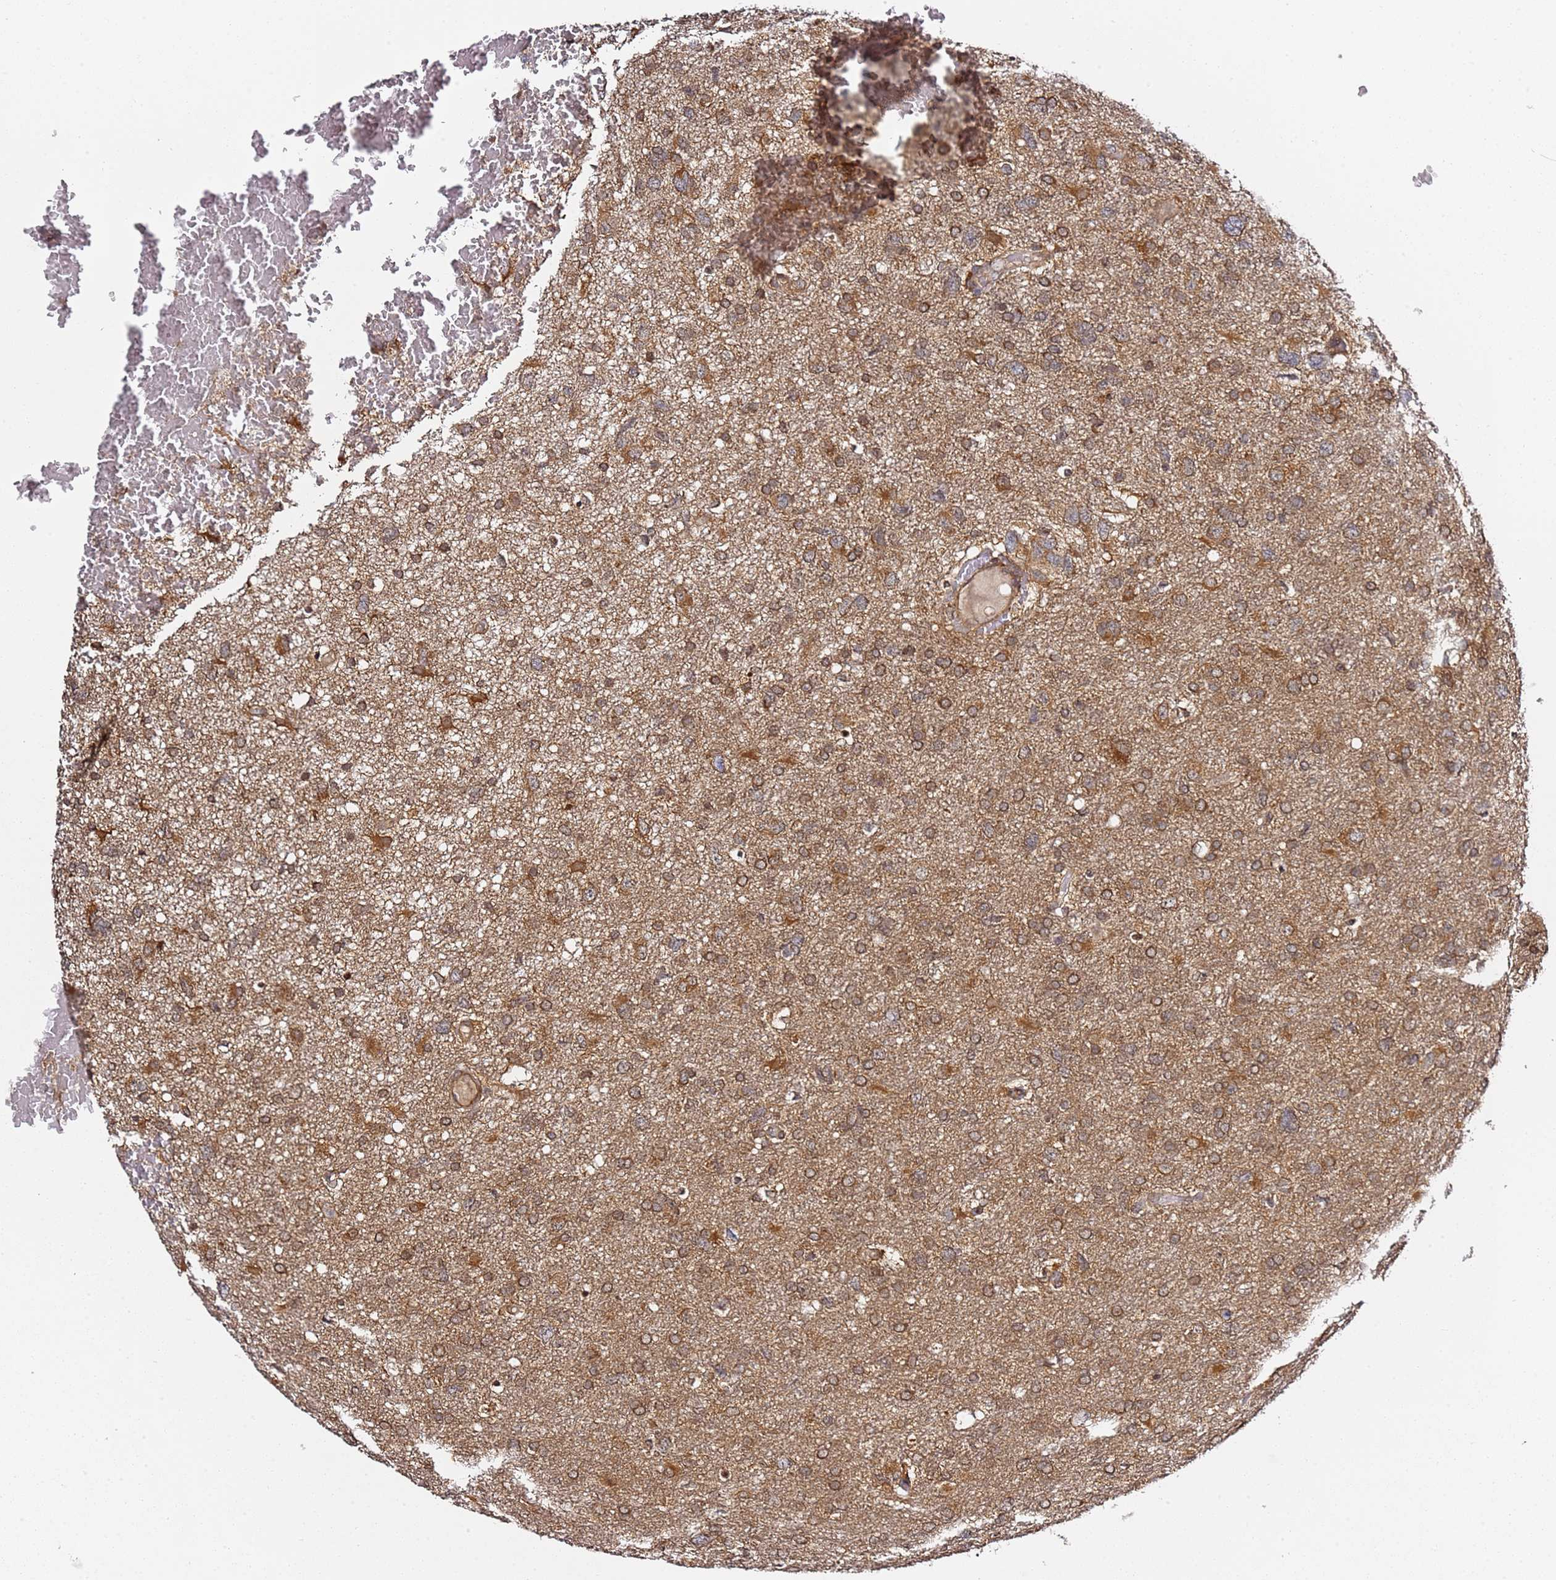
{"staining": {"intensity": "moderate", "quantity": ">75%", "location": "cytoplasmic/membranous"}, "tissue": "glioma", "cell_type": "Tumor cells", "image_type": "cancer", "snomed": [{"axis": "morphology", "description": "Glioma, malignant, High grade"}, {"axis": "topography", "description": "Brain"}], "caption": "Glioma stained for a protein (brown) reveals moderate cytoplasmic/membranous positive positivity in approximately >75% of tumor cells.", "gene": "PRKAB2", "patient": {"sex": "male", "age": 61}}